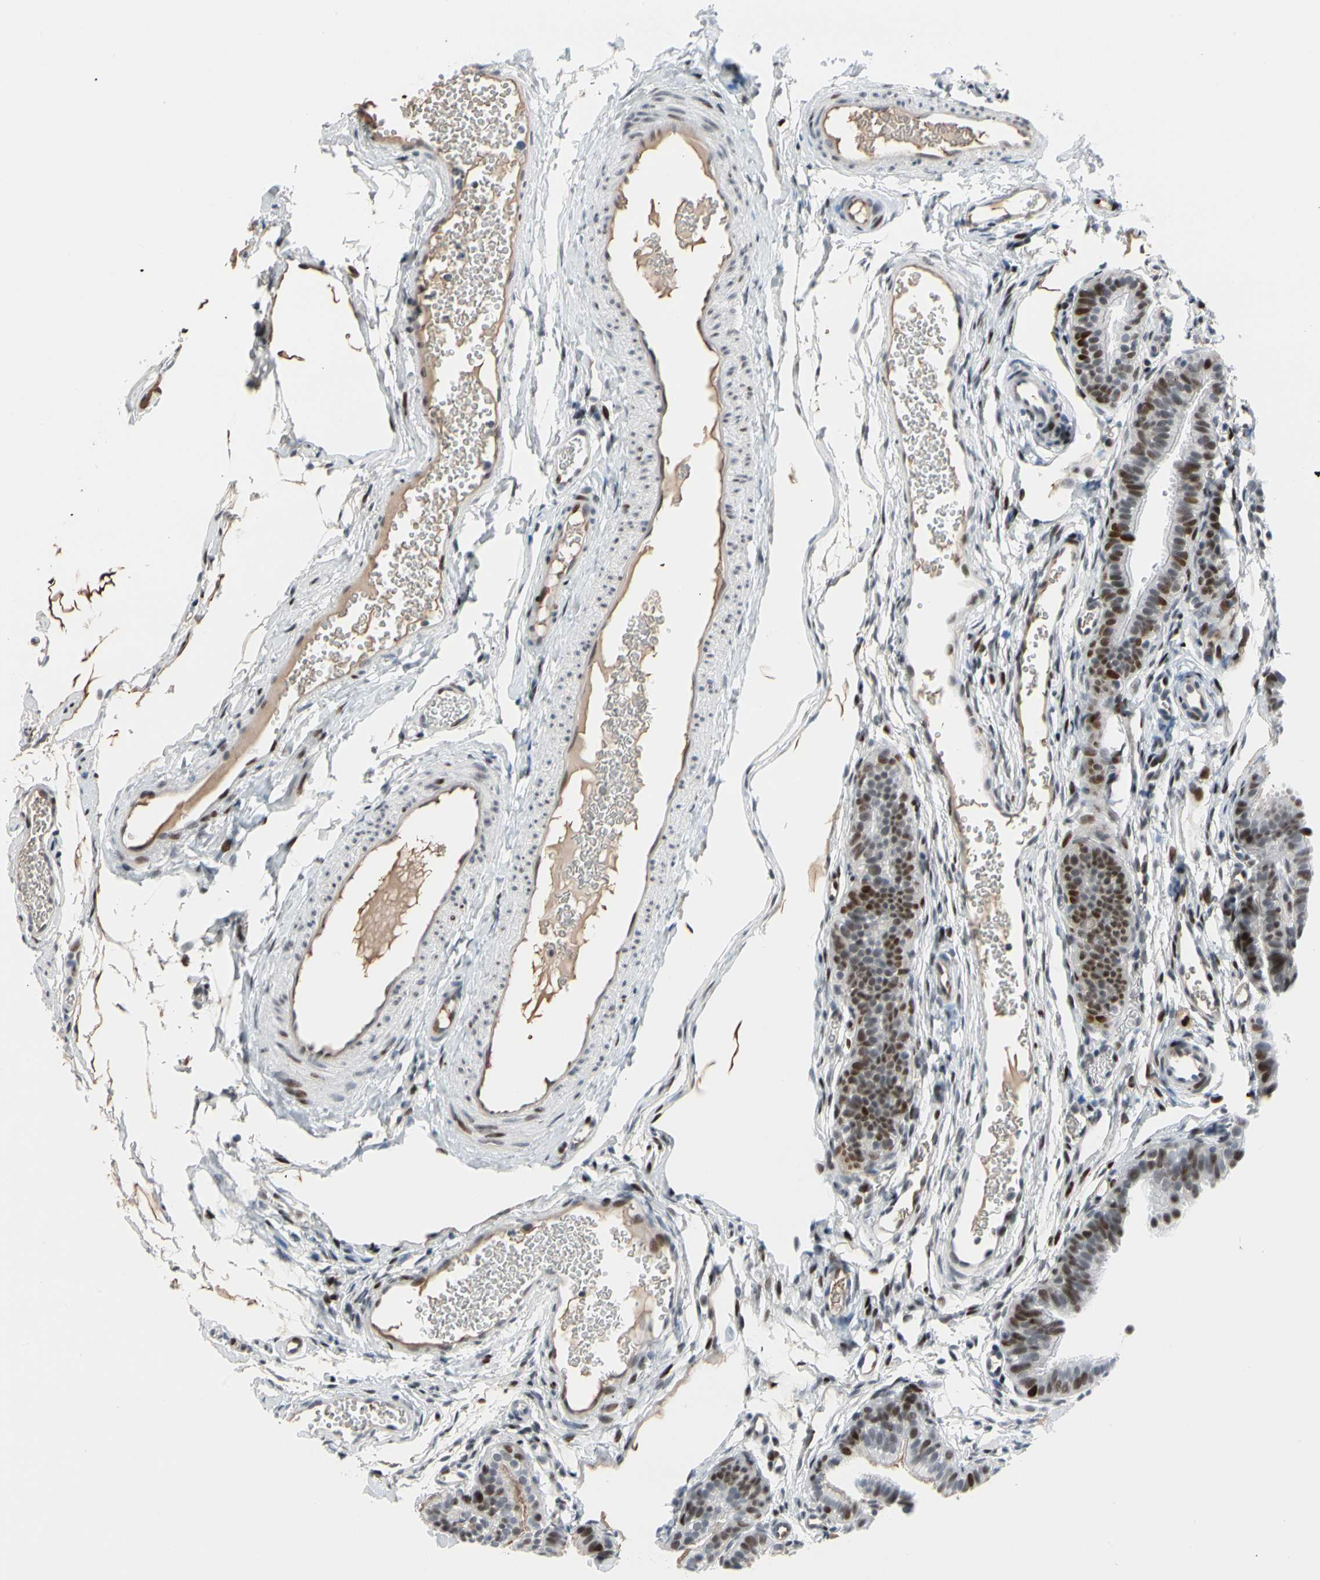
{"staining": {"intensity": "strong", "quantity": ">75%", "location": "nuclear"}, "tissue": "fallopian tube", "cell_type": "Glandular cells", "image_type": "normal", "snomed": [{"axis": "morphology", "description": "Normal tissue, NOS"}, {"axis": "topography", "description": "Fallopian tube"}, {"axis": "topography", "description": "Placenta"}], "caption": "IHC histopathology image of normal fallopian tube: fallopian tube stained using immunohistochemistry (IHC) shows high levels of strong protein expression localized specifically in the nuclear of glandular cells, appearing as a nuclear brown color.", "gene": "FOXO3", "patient": {"sex": "female", "age": 34}}